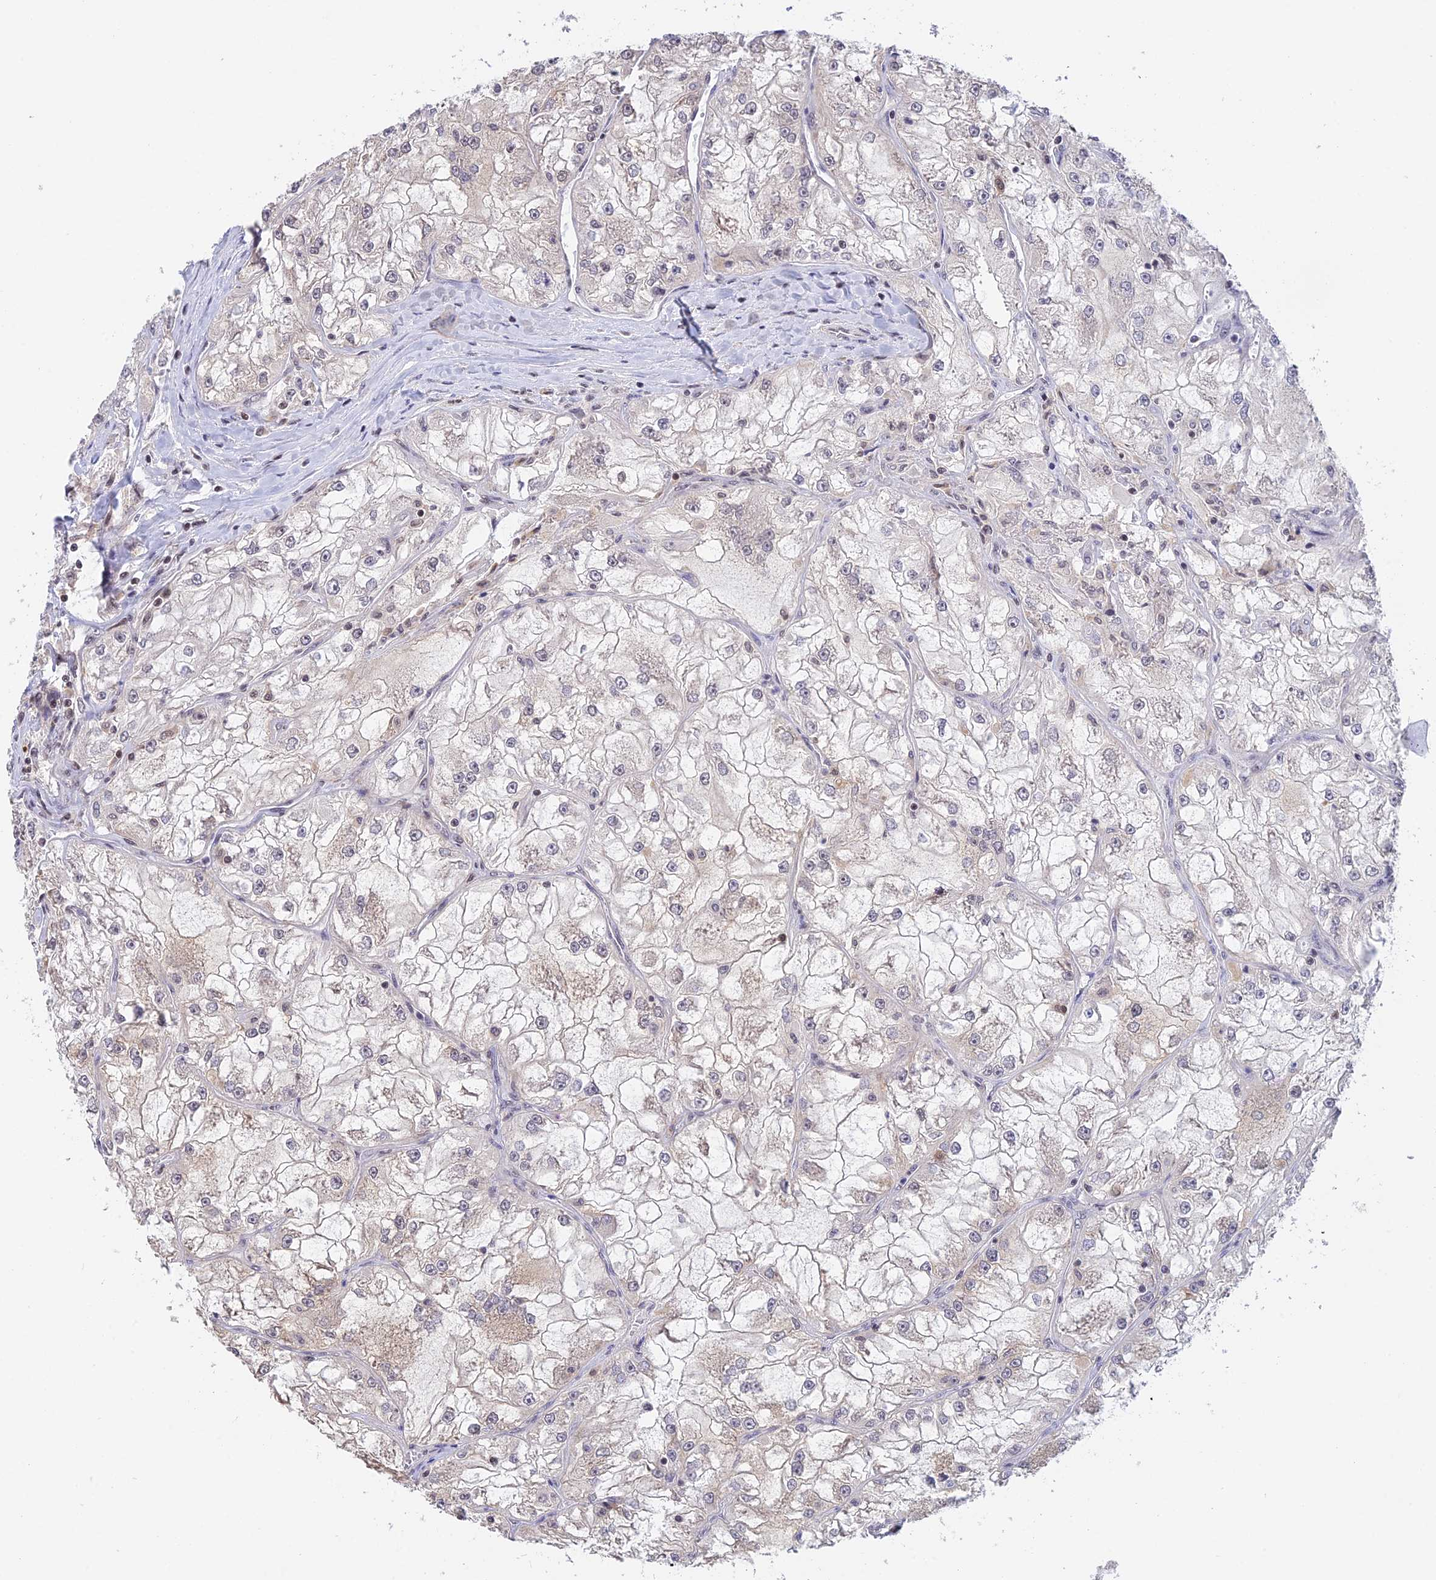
{"staining": {"intensity": "negative", "quantity": "none", "location": "none"}, "tissue": "renal cancer", "cell_type": "Tumor cells", "image_type": "cancer", "snomed": [{"axis": "morphology", "description": "Adenocarcinoma, NOS"}, {"axis": "topography", "description": "Kidney"}], "caption": "Photomicrograph shows no protein staining in tumor cells of renal cancer (adenocarcinoma) tissue. (Stains: DAB (3,3'-diaminobenzidine) immunohistochemistry (IHC) with hematoxylin counter stain, Microscopy: brightfield microscopy at high magnification).", "gene": "THAP11", "patient": {"sex": "female", "age": 72}}